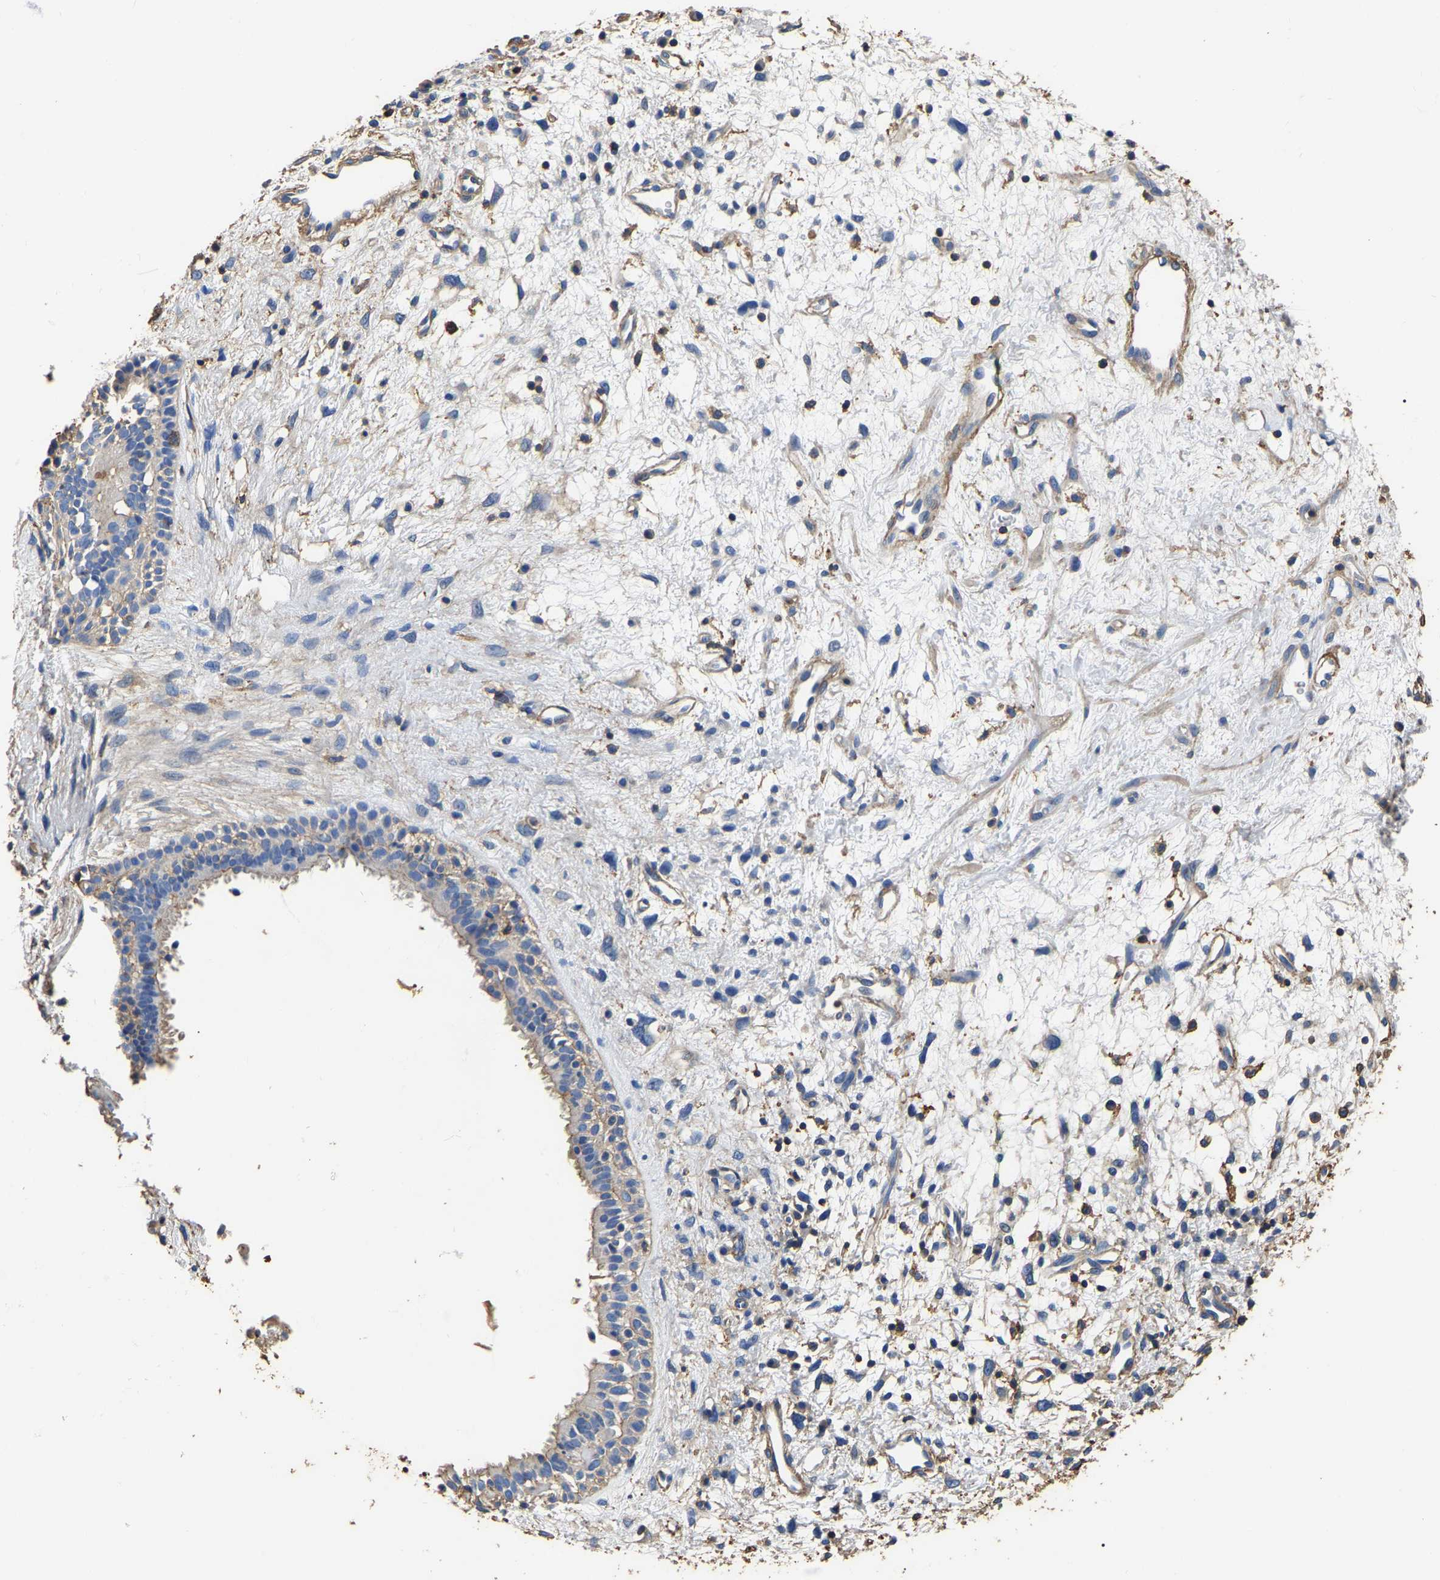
{"staining": {"intensity": "moderate", "quantity": "25%-75%", "location": "cytoplasmic/membranous"}, "tissue": "nasopharynx", "cell_type": "Respiratory epithelial cells", "image_type": "normal", "snomed": [{"axis": "morphology", "description": "Normal tissue, NOS"}, {"axis": "topography", "description": "Nasopharynx"}], "caption": "The immunohistochemical stain labels moderate cytoplasmic/membranous staining in respiratory epithelial cells of unremarkable nasopharynx.", "gene": "ARMT1", "patient": {"sex": "male", "age": 22}}